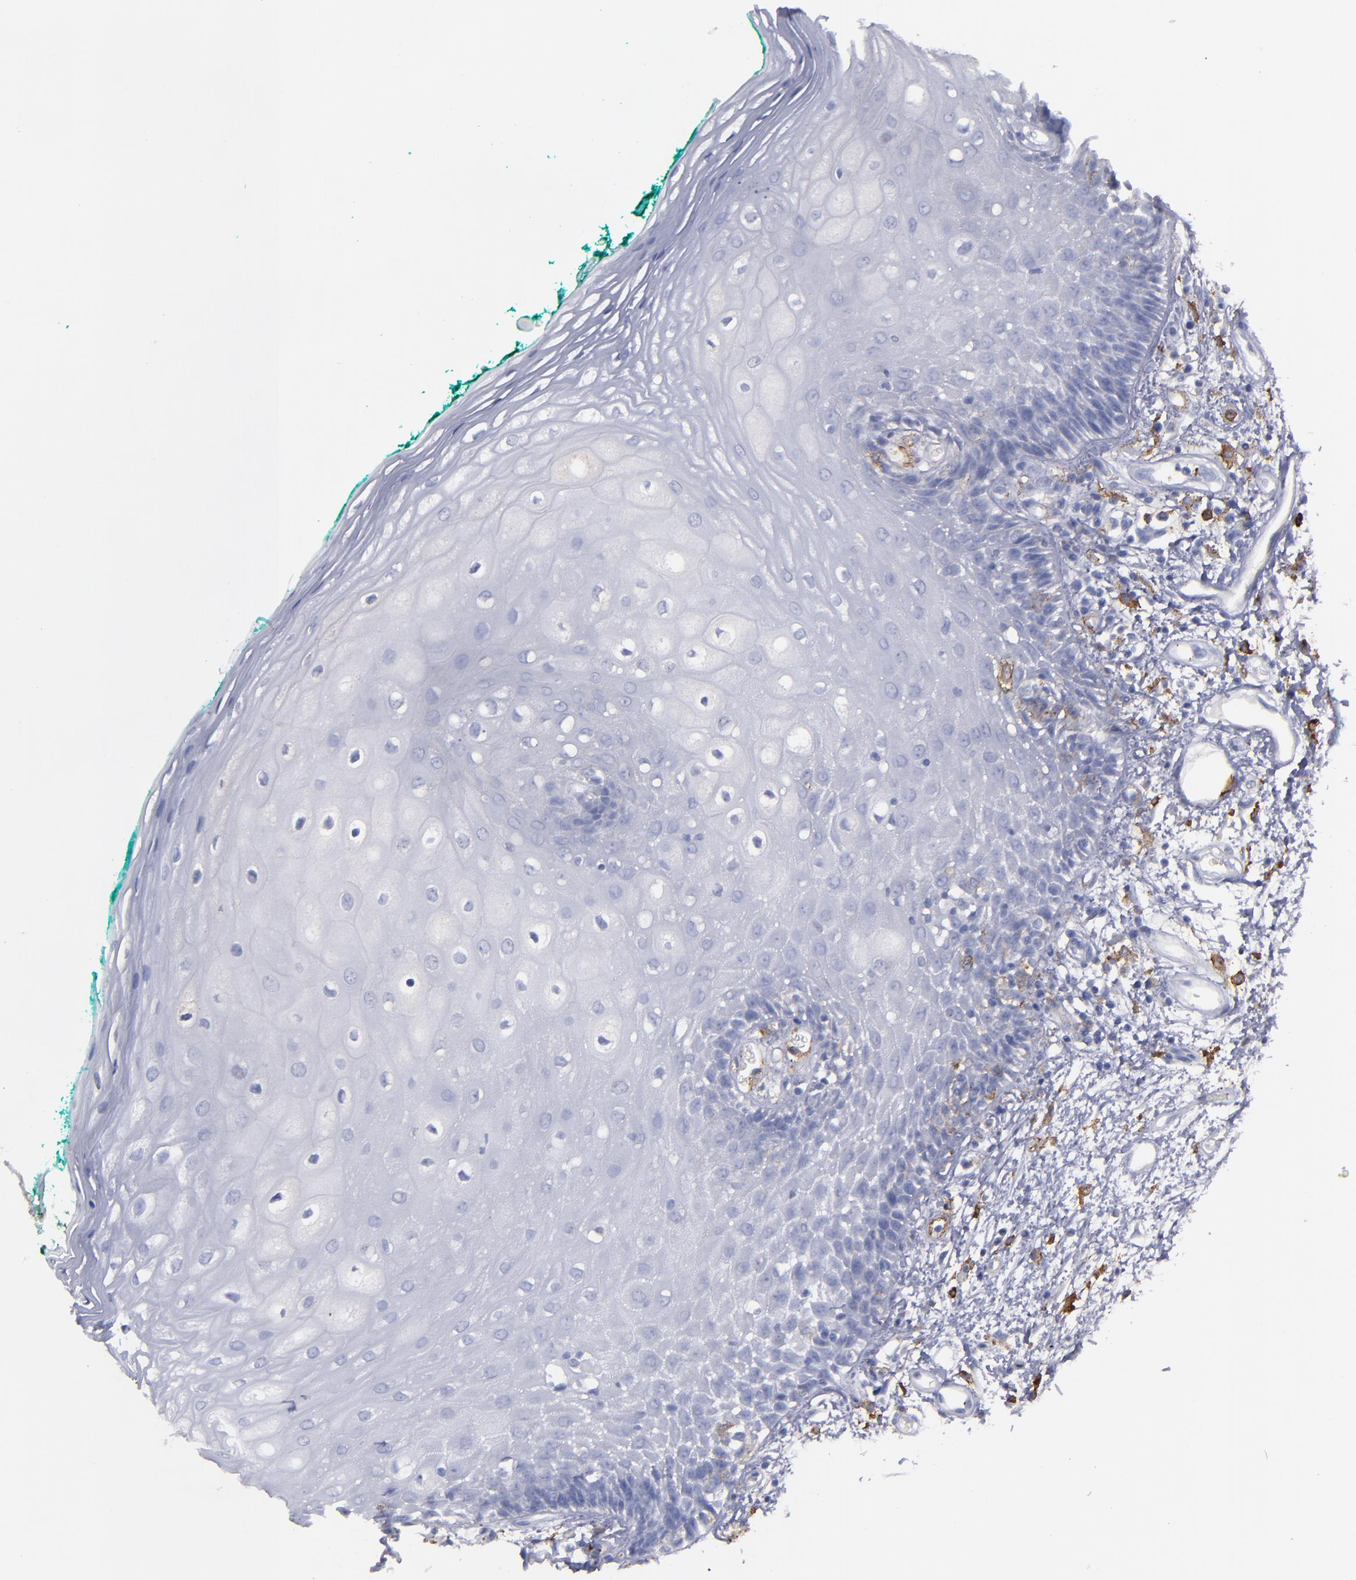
{"staining": {"intensity": "negative", "quantity": "none", "location": "none"}, "tissue": "oral mucosa", "cell_type": "Squamous epithelial cells", "image_type": "normal", "snomed": [{"axis": "morphology", "description": "Normal tissue, NOS"}, {"axis": "morphology", "description": "Squamous cell carcinoma, NOS"}, {"axis": "topography", "description": "Skeletal muscle"}, {"axis": "topography", "description": "Oral tissue"}, {"axis": "topography", "description": "Head-Neck"}], "caption": "Oral mucosa stained for a protein using immunohistochemistry reveals no positivity squamous epithelial cells.", "gene": "CD36", "patient": {"sex": "female", "age": 84}}